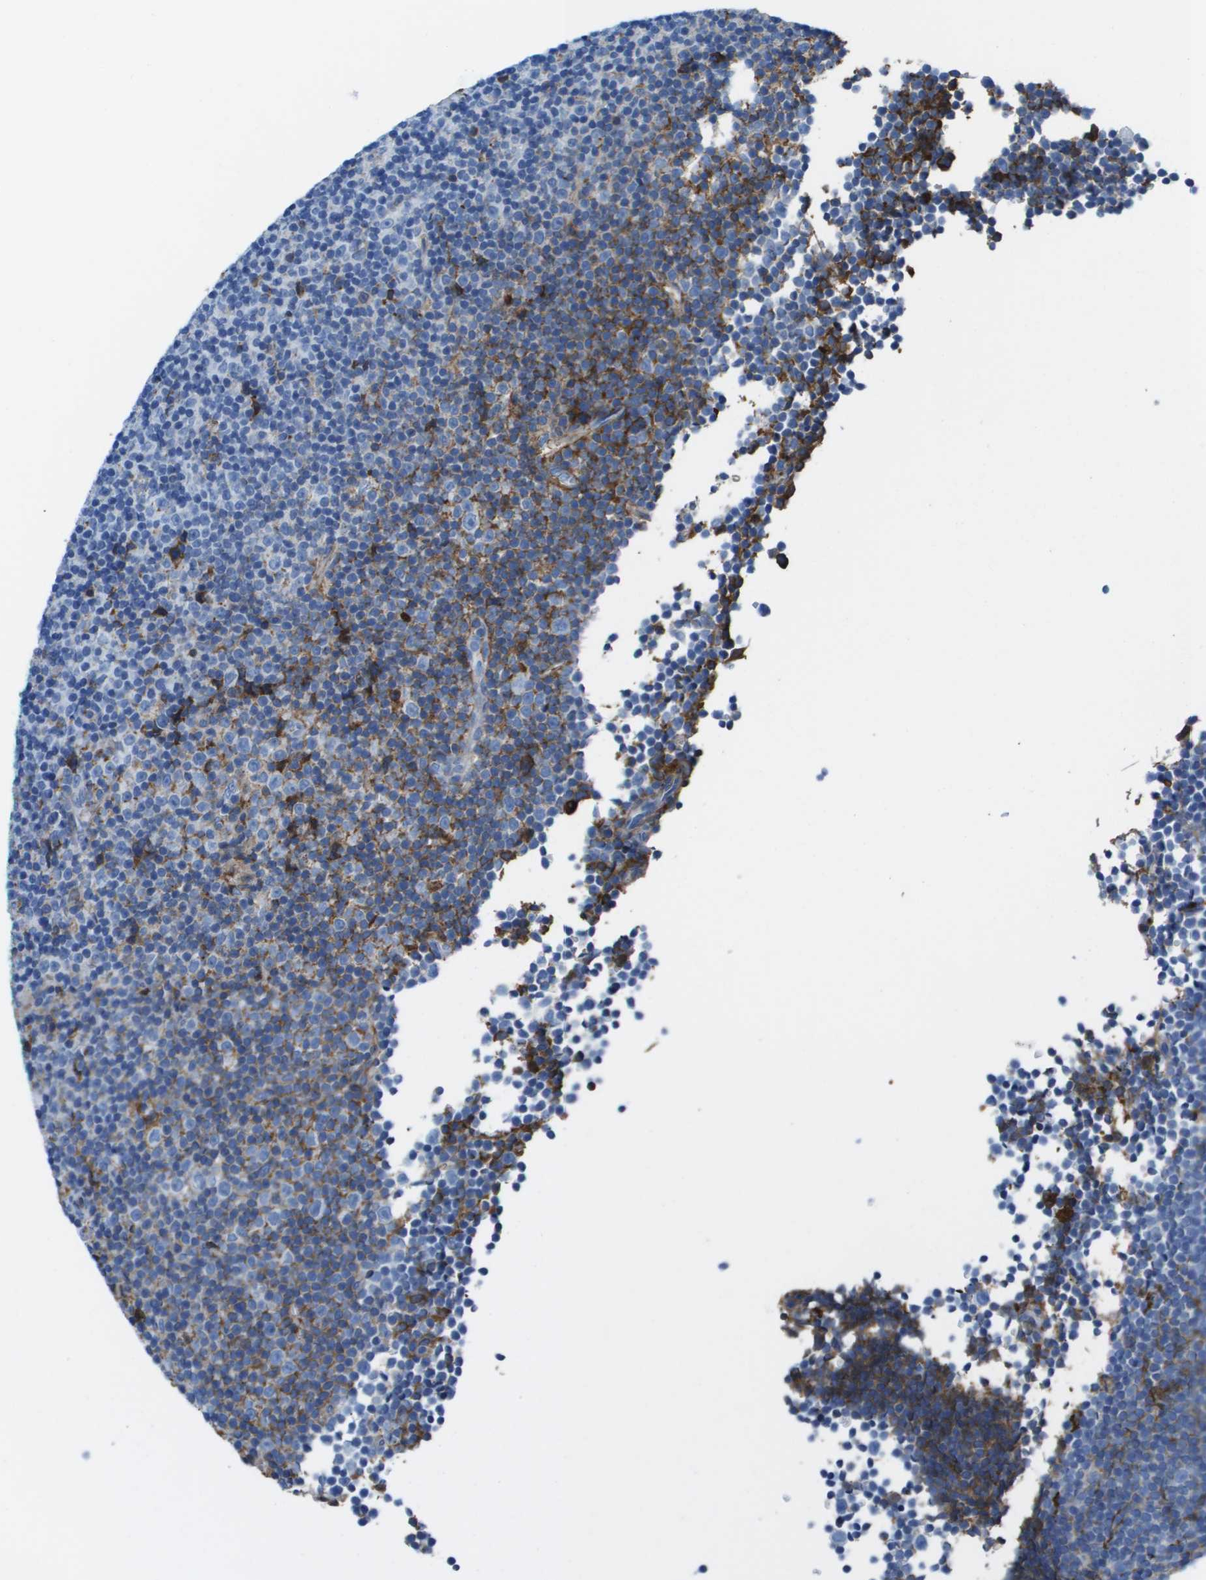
{"staining": {"intensity": "negative", "quantity": "none", "location": "none"}, "tissue": "lymphoma", "cell_type": "Tumor cells", "image_type": "cancer", "snomed": [{"axis": "morphology", "description": "Malignant lymphoma, non-Hodgkin's type, Low grade"}, {"axis": "topography", "description": "Lymph node"}], "caption": "Immunohistochemistry photomicrograph of low-grade malignant lymphoma, non-Hodgkin's type stained for a protein (brown), which shows no positivity in tumor cells. (Stains: DAB immunohistochemistry with hematoxylin counter stain, Microscopy: brightfield microscopy at high magnification).", "gene": "VTN", "patient": {"sex": "female", "age": 67}}